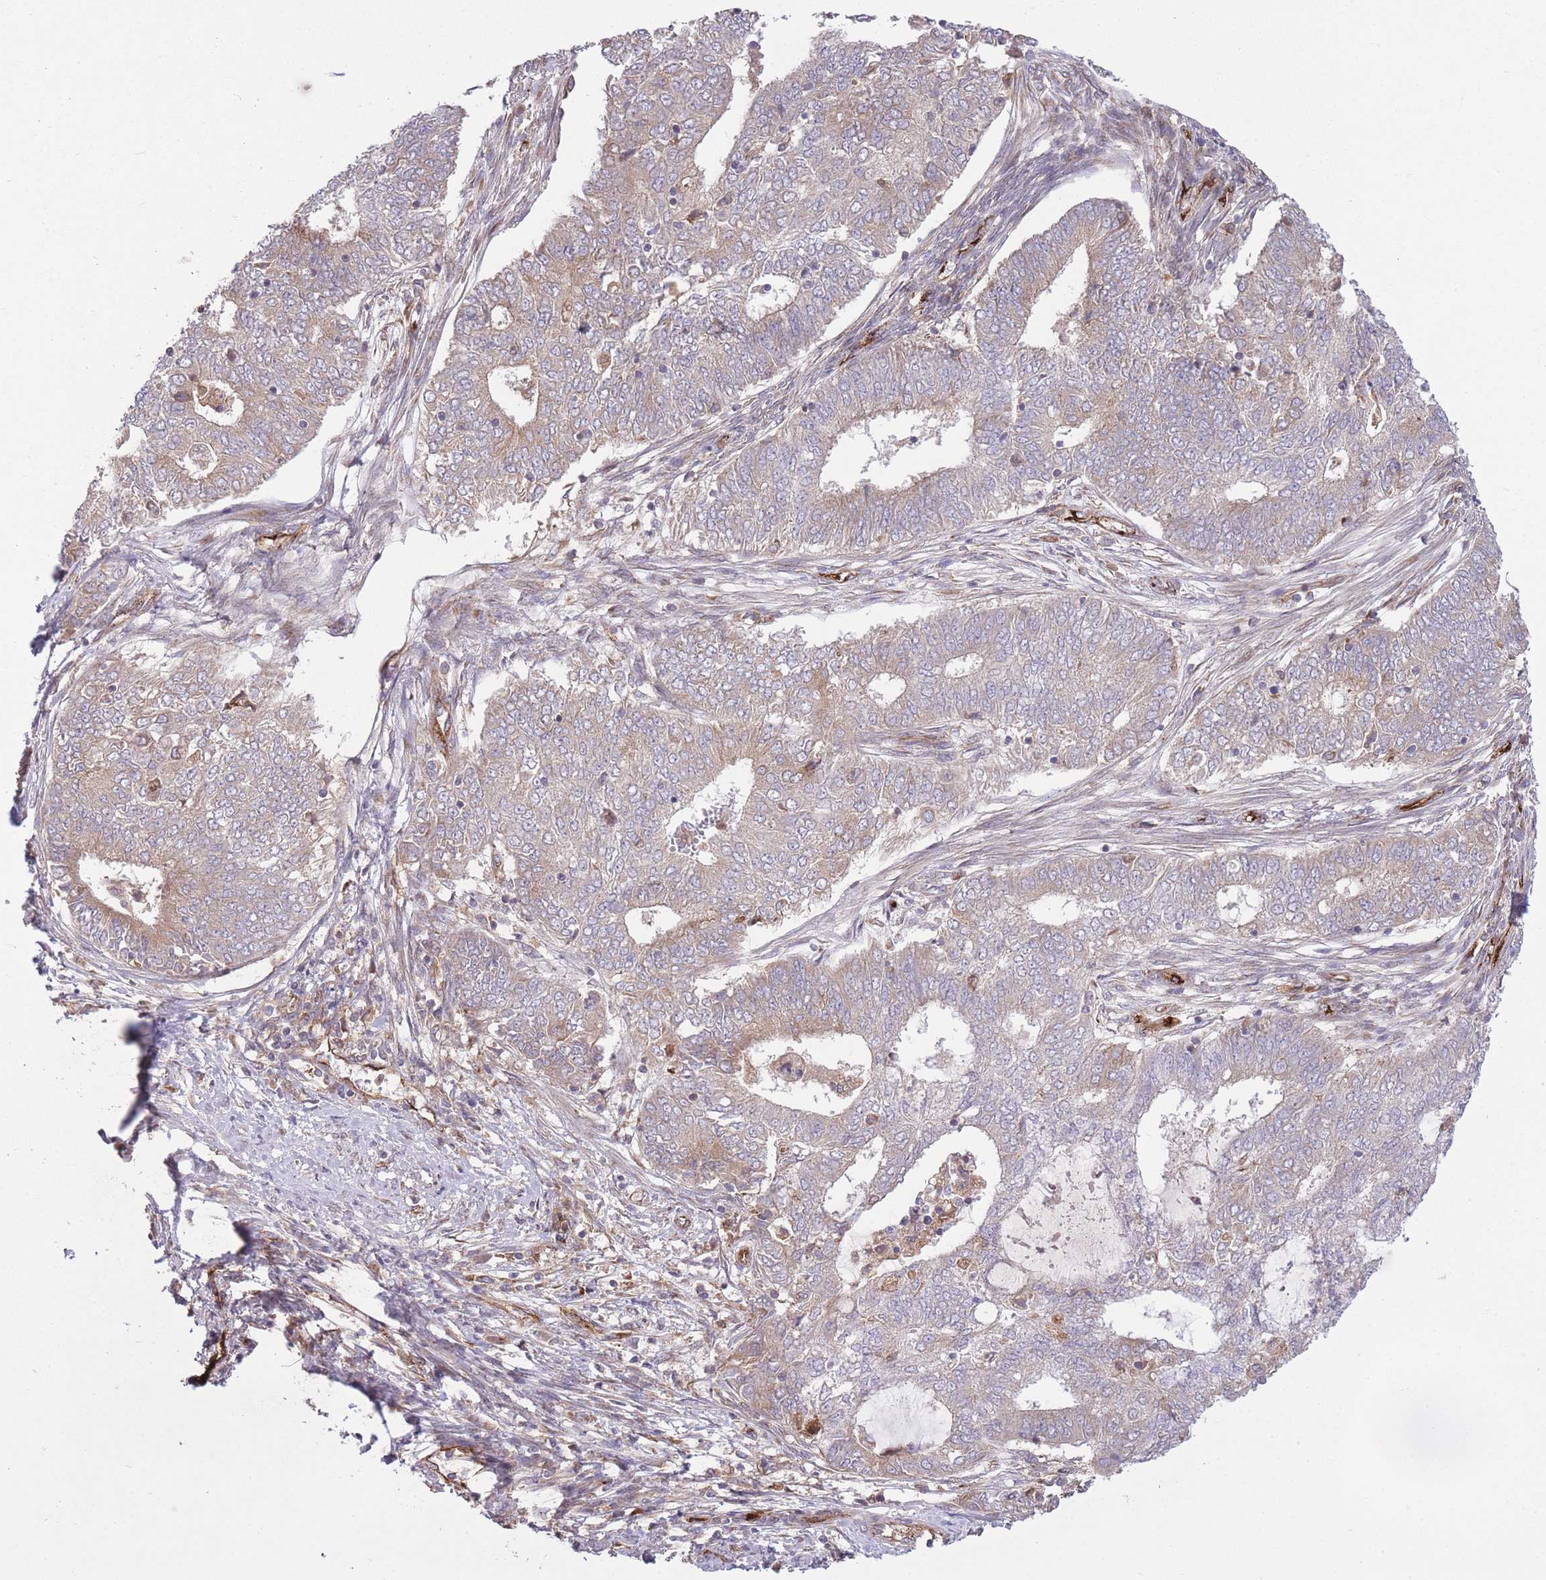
{"staining": {"intensity": "weak", "quantity": "<25%", "location": "cytoplasmic/membranous"}, "tissue": "endometrial cancer", "cell_type": "Tumor cells", "image_type": "cancer", "snomed": [{"axis": "morphology", "description": "Adenocarcinoma, NOS"}, {"axis": "topography", "description": "Endometrium"}], "caption": "High power microscopy image of an immunohistochemistry photomicrograph of adenocarcinoma (endometrial), revealing no significant expression in tumor cells.", "gene": "CISH", "patient": {"sex": "female", "age": 62}}